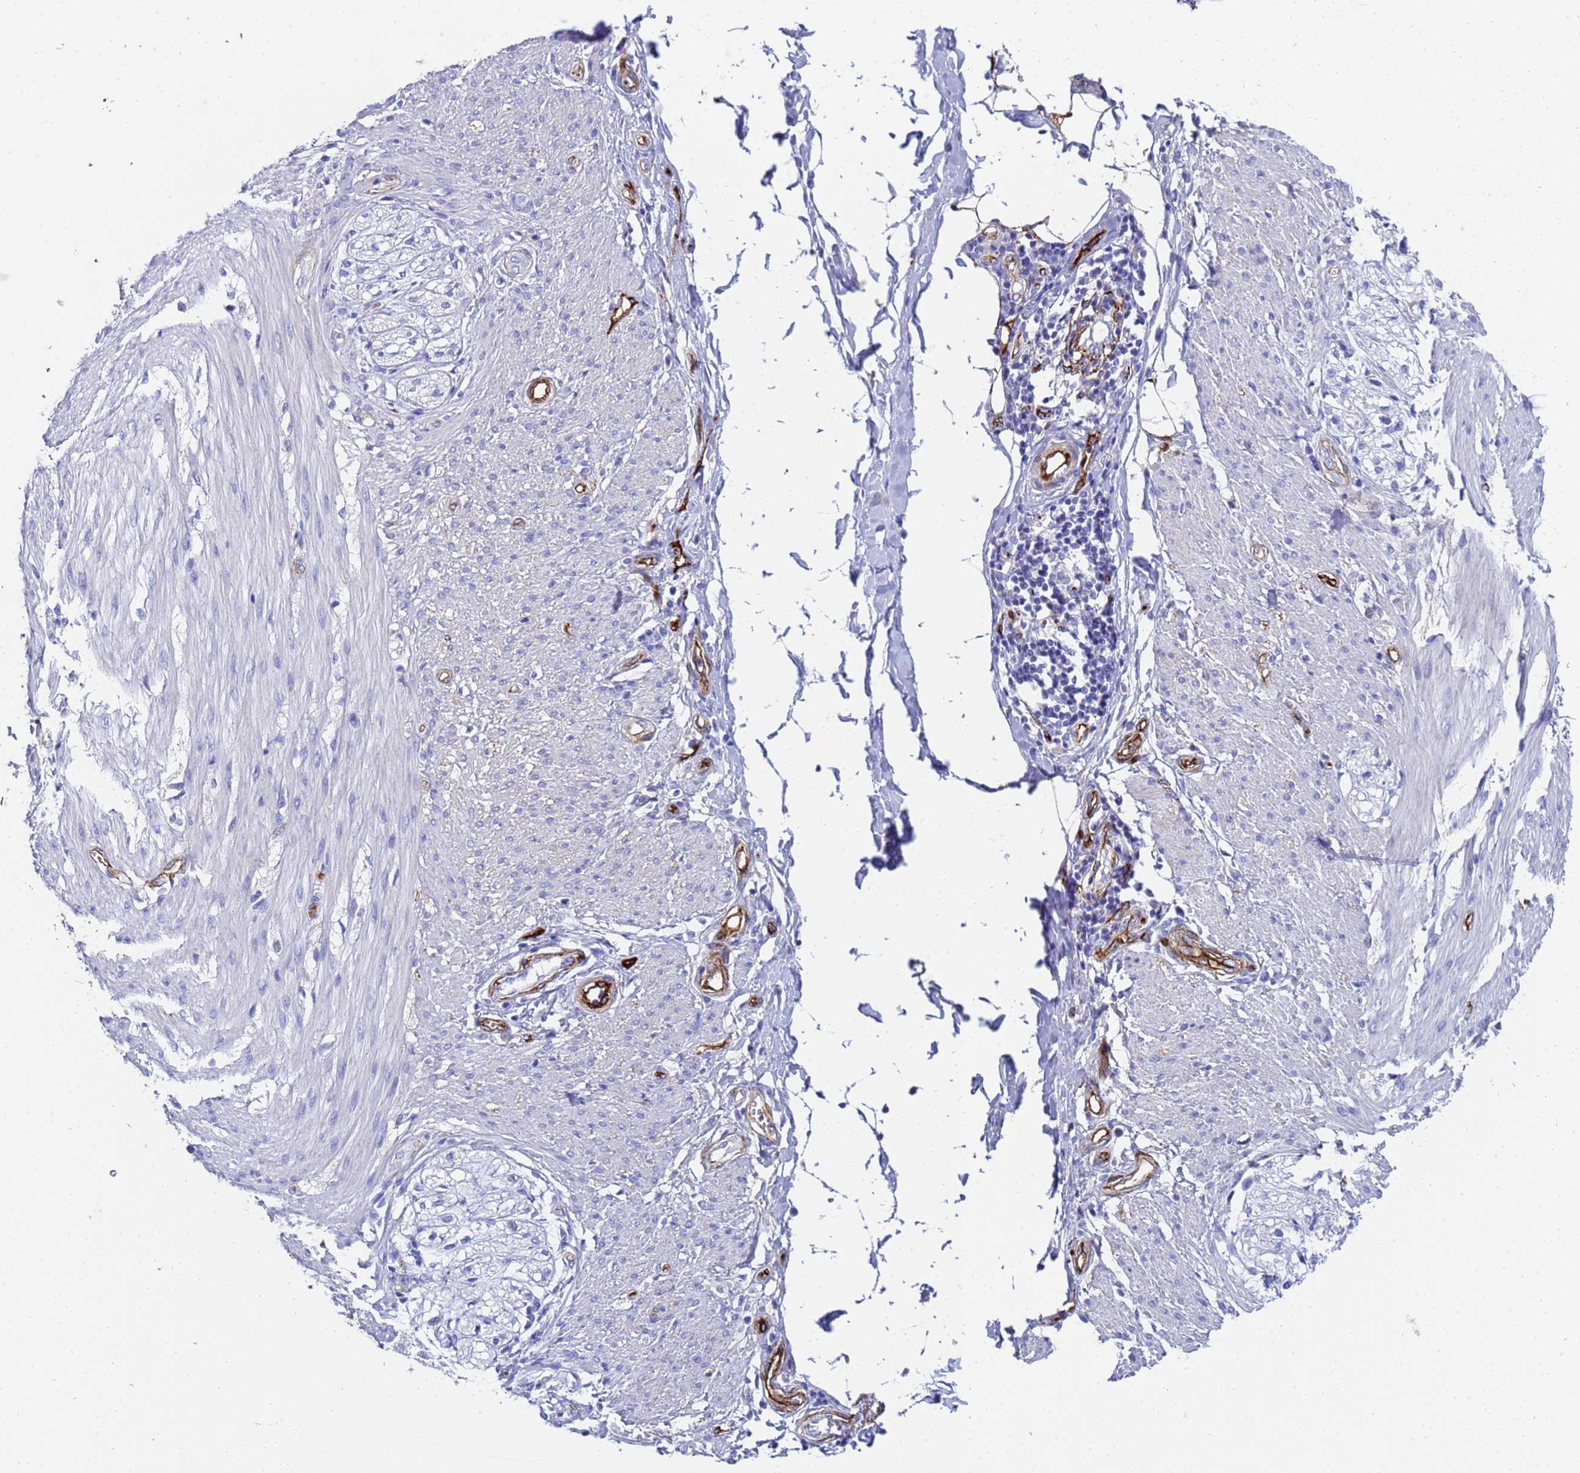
{"staining": {"intensity": "moderate", "quantity": "25%-75%", "location": "cytoplasmic/membranous"}, "tissue": "smooth muscle", "cell_type": "Smooth muscle cells", "image_type": "normal", "snomed": [{"axis": "morphology", "description": "Normal tissue, NOS"}, {"axis": "morphology", "description": "Adenocarcinoma, NOS"}, {"axis": "topography", "description": "Colon"}, {"axis": "topography", "description": "Peripheral nerve tissue"}], "caption": "Protein expression analysis of unremarkable smooth muscle displays moderate cytoplasmic/membranous positivity in about 25%-75% of smooth muscle cells. (DAB (3,3'-diaminobenzidine) IHC with brightfield microscopy, high magnification).", "gene": "ADIPOQ", "patient": {"sex": "male", "age": 14}}